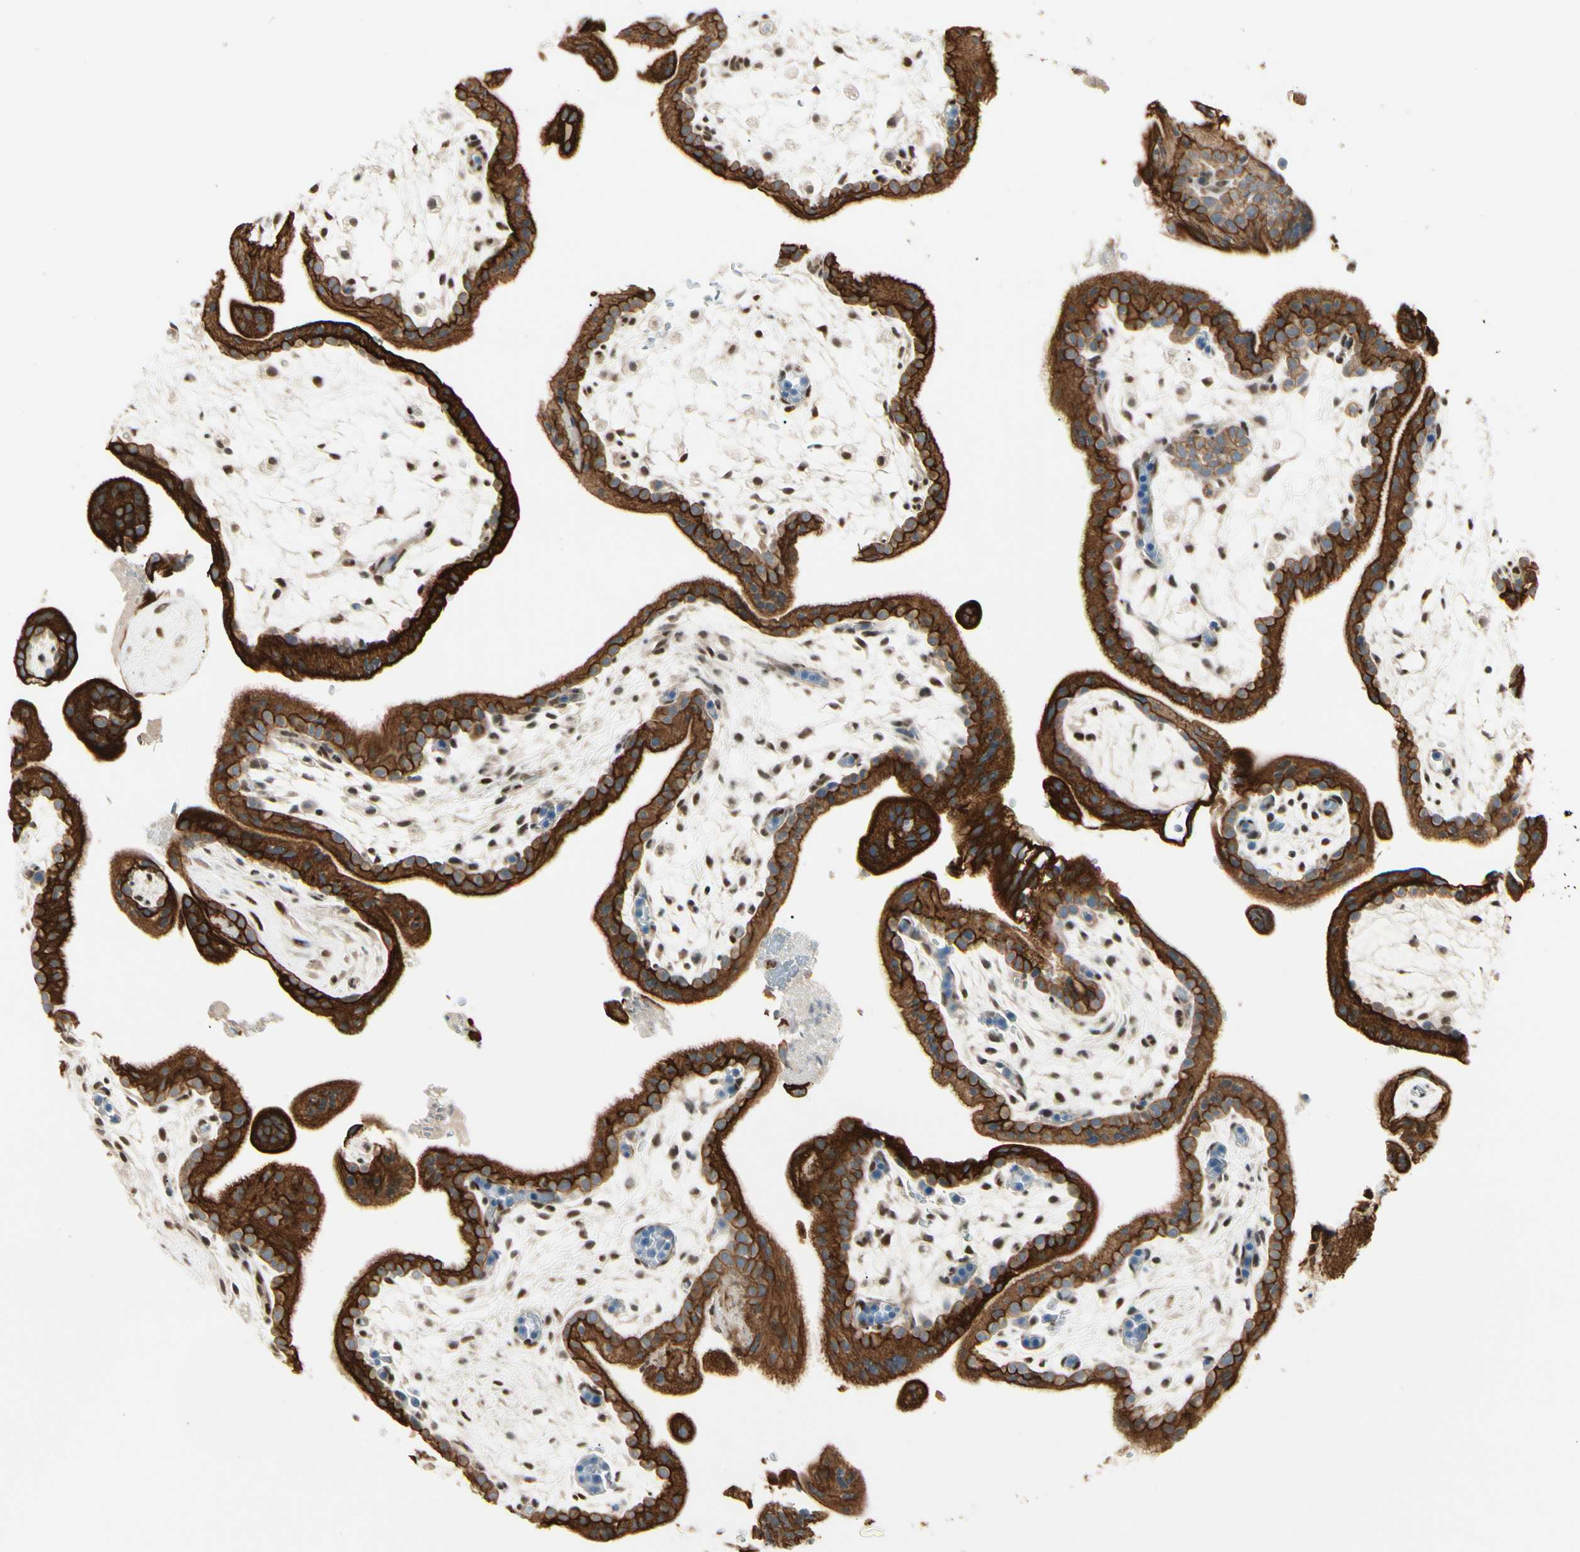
{"staining": {"intensity": "strong", "quantity": ">75%", "location": "cytoplasmic/membranous"}, "tissue": "placenta", "cell_type": "Trophoblastic cells", "image_type": "normal", "snomed": [{"axis": "morphology", "description": "Normal tissue, NOS"}, {"axis": "topography", "description": "Placenta"}], "caption": "DAB immunohistochemical staining of normal placenta displays strong cytoplasmic/membranous protein expression in approximately >75% of trophoblastic cells.", "gene": "ATXN1", "patient": {"sex": "female", "age": 35}}